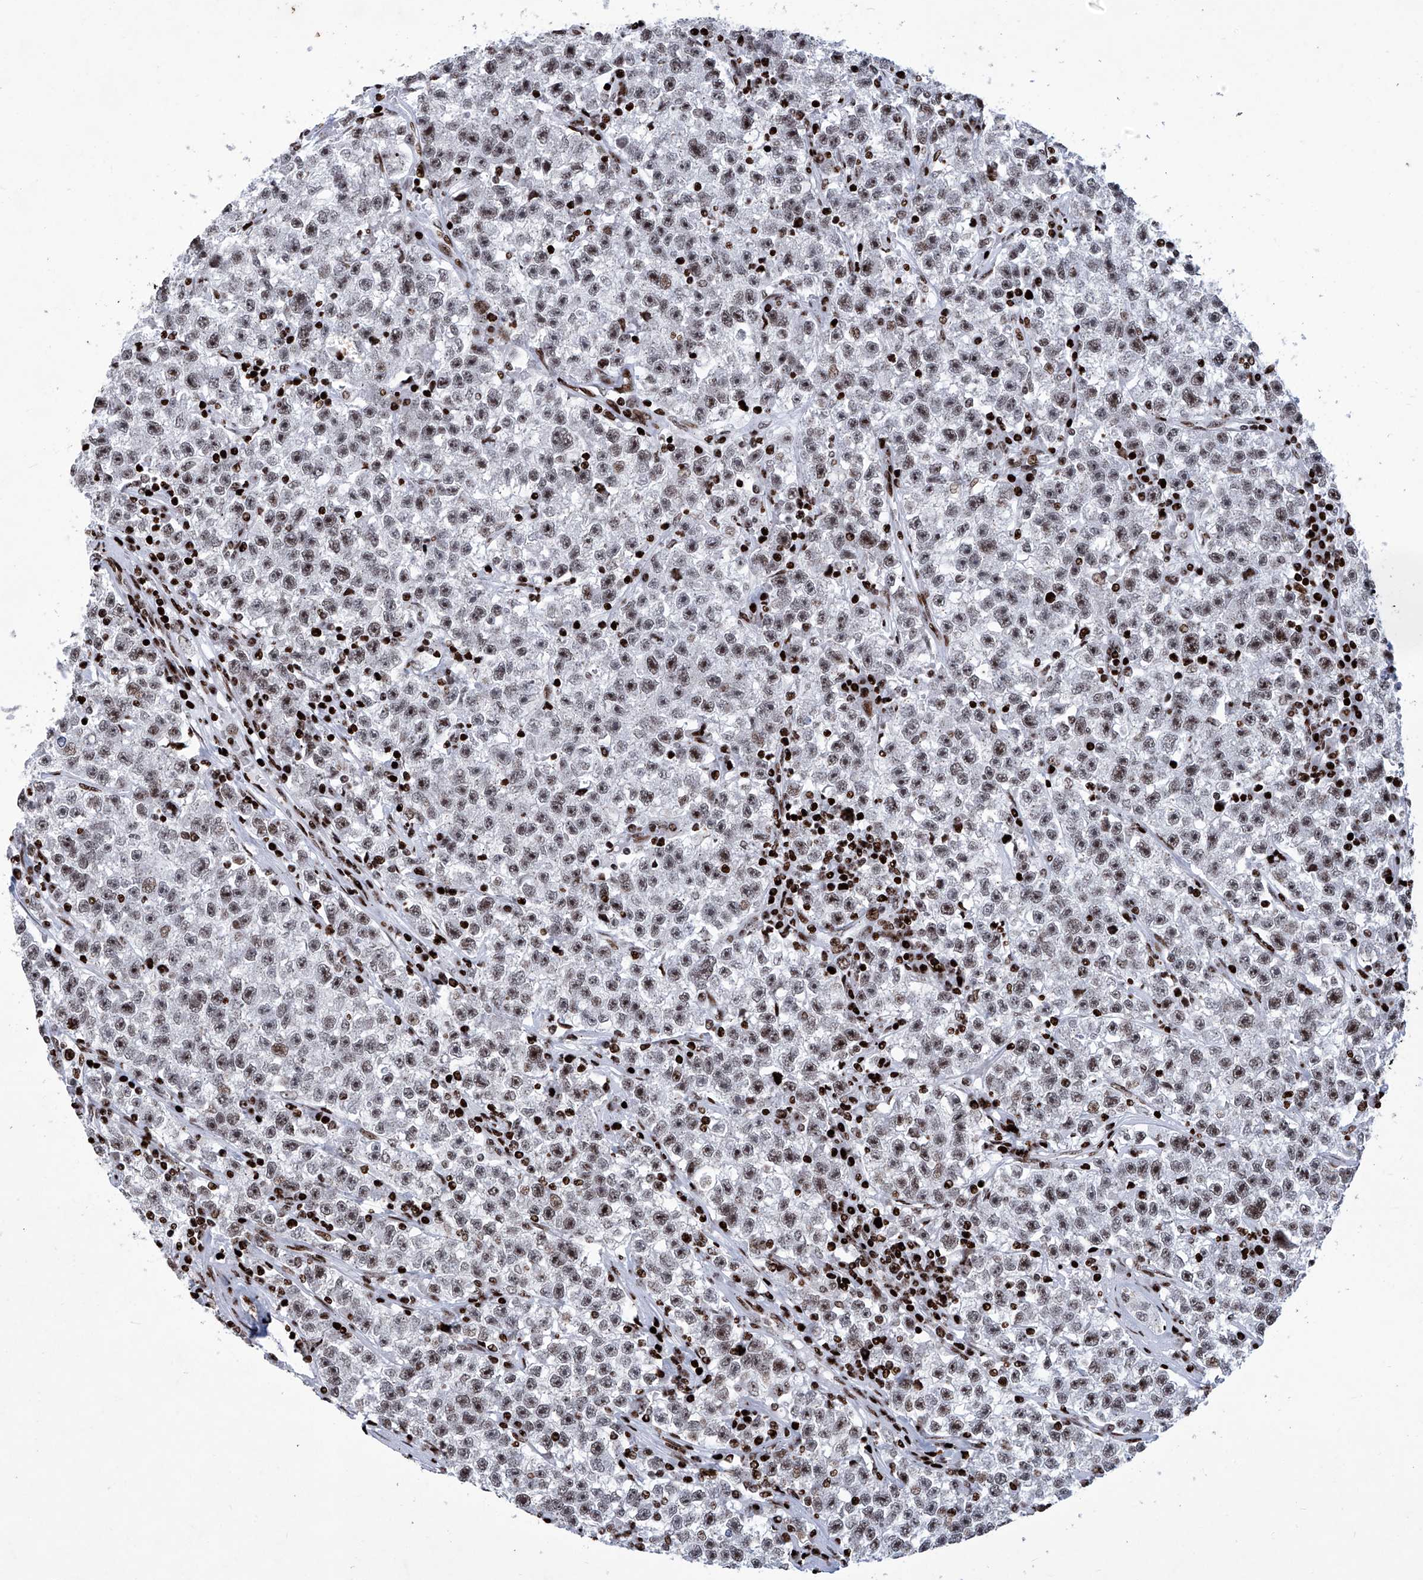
{"staining": {"intensity": "weak", "quantity": "25%-75%", "location": "nuclear"}, "tissue": "testis cancer", "cell_type": "Tumor cells", "image_type": "cancer", "snomed": [{"axis": "morphology", "description": "Seminoma, NOS"}, {"axis": "topography", "description": "Testis"}], "caption": "Testis seminoma was stained to show a protein in brown. There is low levels of weak nuclear positivity in about 25%-75% of tumor cells.", "gene": "HEY2", "patient": {"sex": "male", "age": 22}}